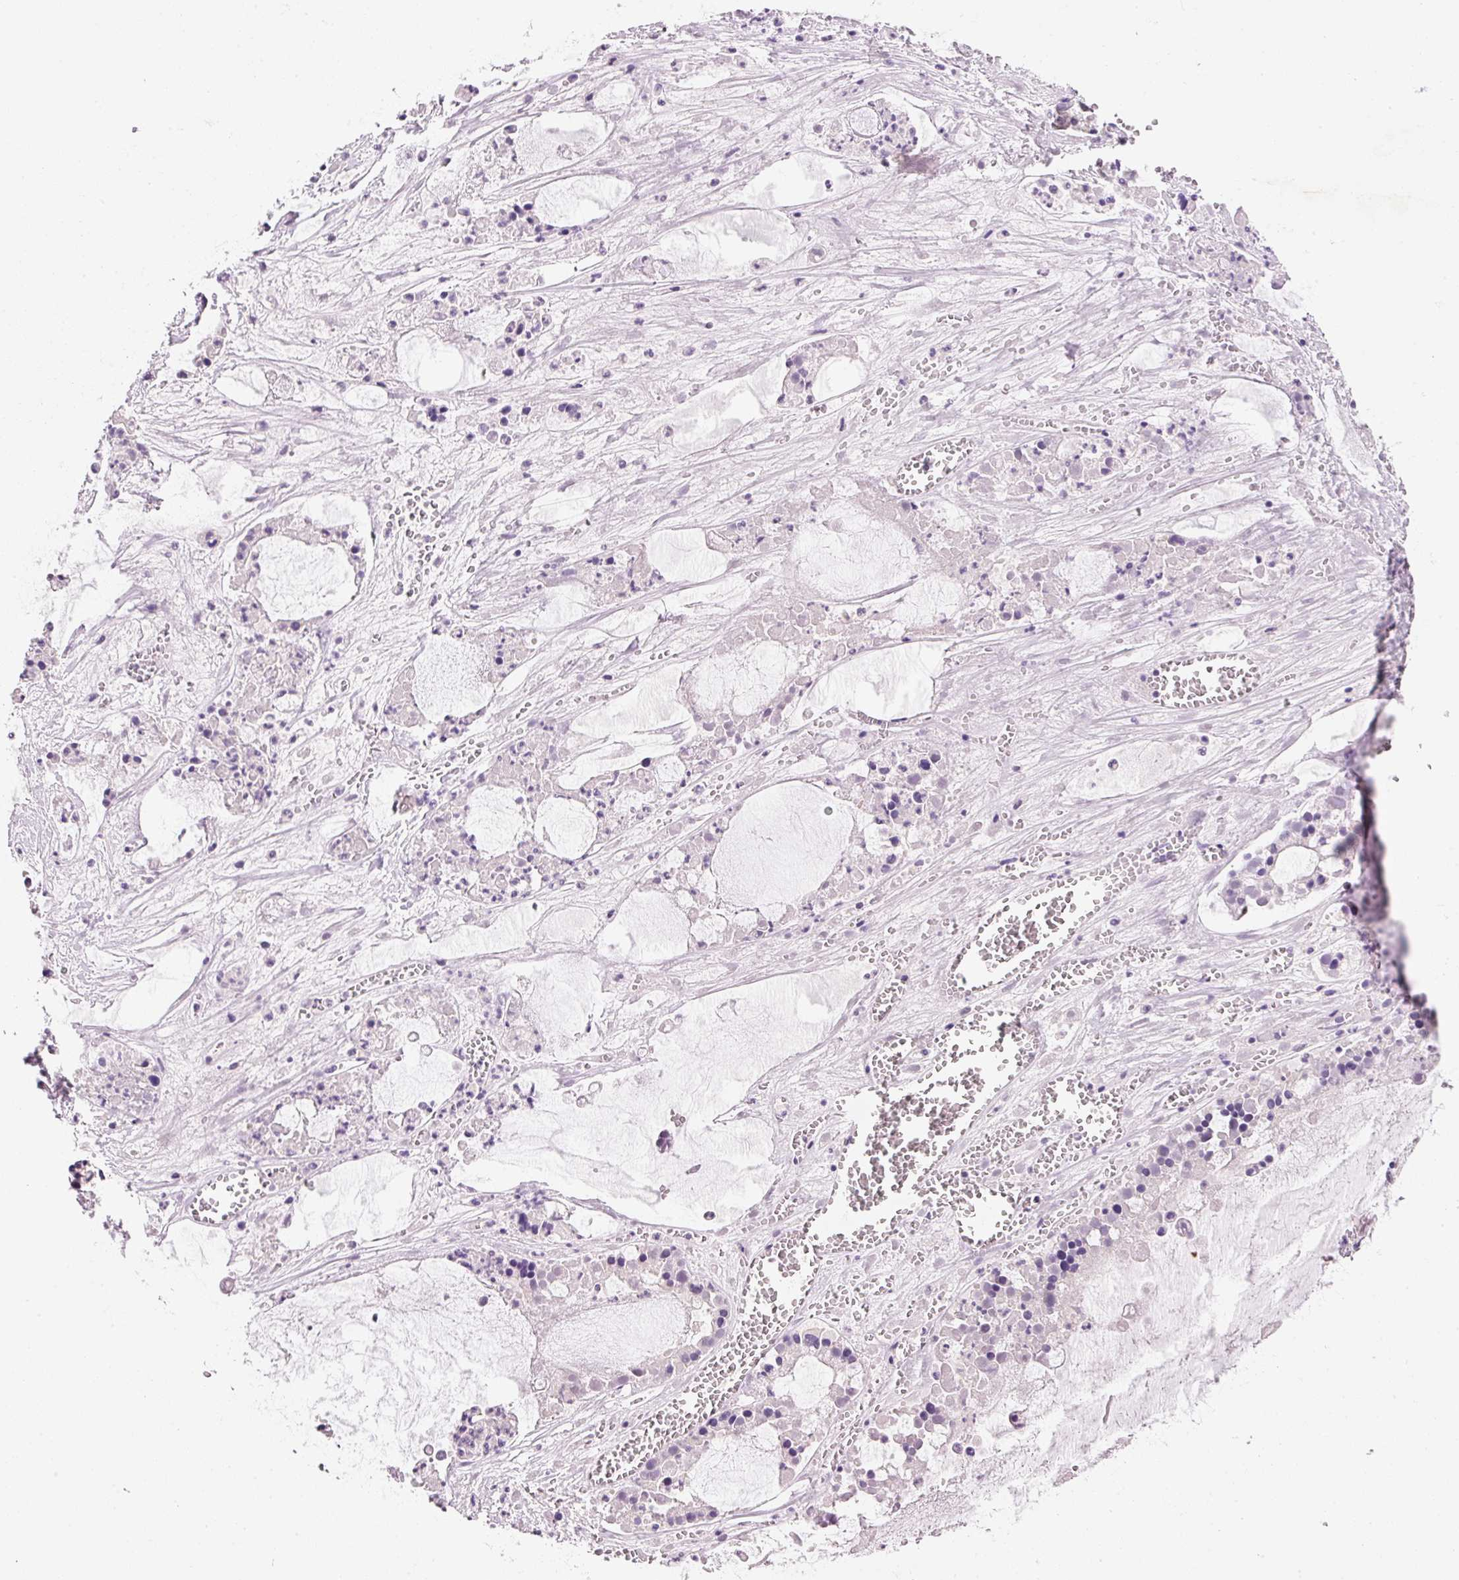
{"staining": {"intensity": "negative", "quantity": "none", "location": "none"}, "tissue": "ovarian cancer", "cell_type": "Tumor cells", "image_type": "cancer", "snomed": [{"axis": "morphology", "description": "Cystadenocarcinoma, mucinous, NOS"}, {"axis": "topography", "description": "Ovary"}], "caption": "This image is of ovarian cancer stained with immunohistochemistry to label a protein in brown with the nuclei are counter-stained blue. There is no positivity in tumor cells.", "gene": "TENT5C", "patient": {"sex": "female", "age": 63}}